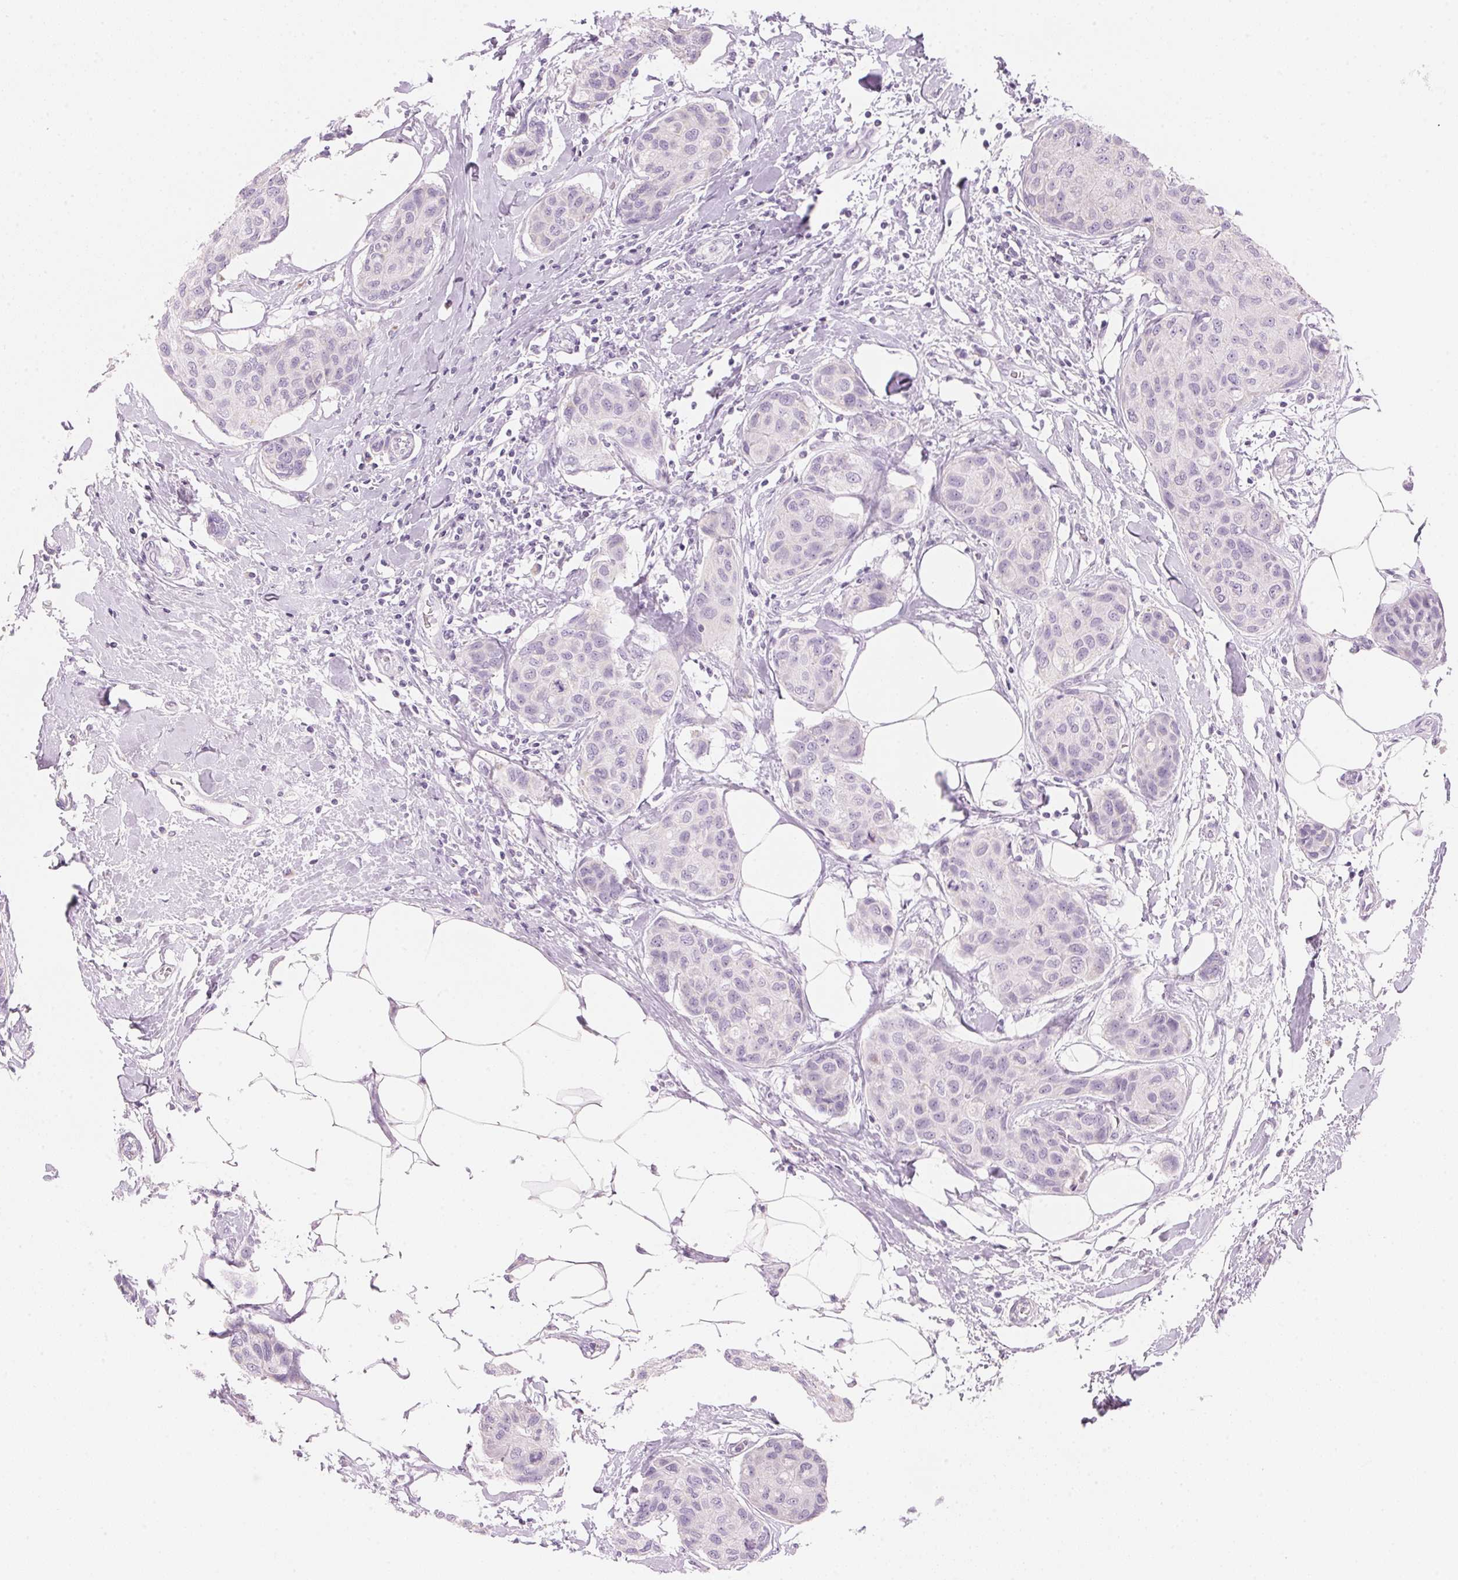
{"staining": {"intensity": "negative", "quantity": "none", "location": "none"}, "tissue": "breast cancer", "cell_type": "Tumor cells", "image_type": "cancer", "snomed": [{"axis": "morphology", "description": "Duct carcinoma"}, {"axis": "topography", "description": "Breast"}], "caption": "Tumor cells are negative for protein expression in human breast cancer (infiltrating ductal carcinoma). The staining is performed using DAB (3,3'-diaminobenzidine) brown chromogen with nuclei counter-stained in using hematoxylin.", "gene": "HOXB13", "patient": {"sex": "female", "age": 80}}